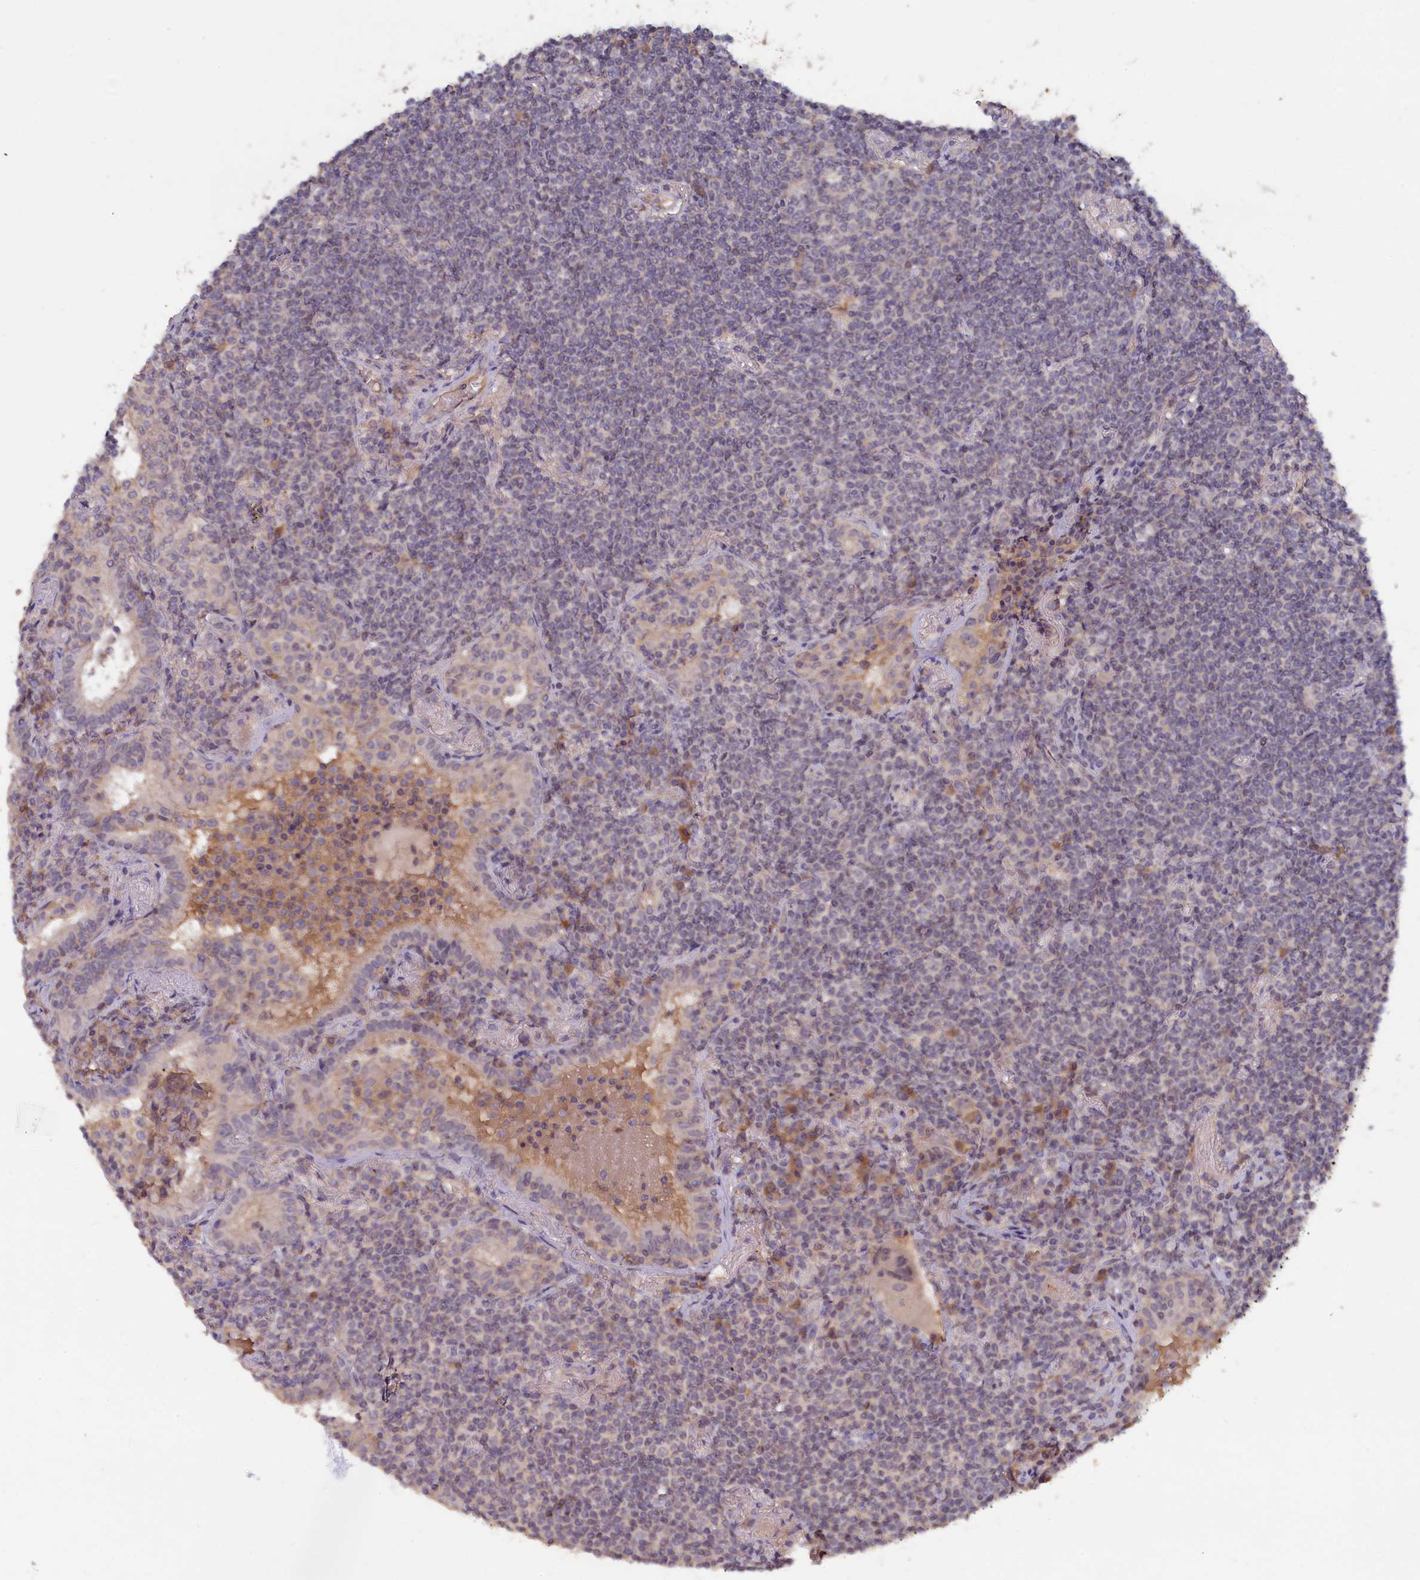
{"staining": {"intensity": "negative", "quantity": "none", "location": "none"}, "tissue": "lymphoma", "cell_type": "Tumor cells", "image_type": "cancer", "snomed": [{"axis": "morphology", "description": "Malignant lymphoma, non-Hodgkin's type, Low grade"}, {"axis": "topography", "description": "Lung"}], "caption": "This is an immunohistochemistry (IHC) micrograph of lymphoma. There is no positivity in tumor cells.", "gene": "CELF5", "patient": {"sex": "female", "age": 71}}